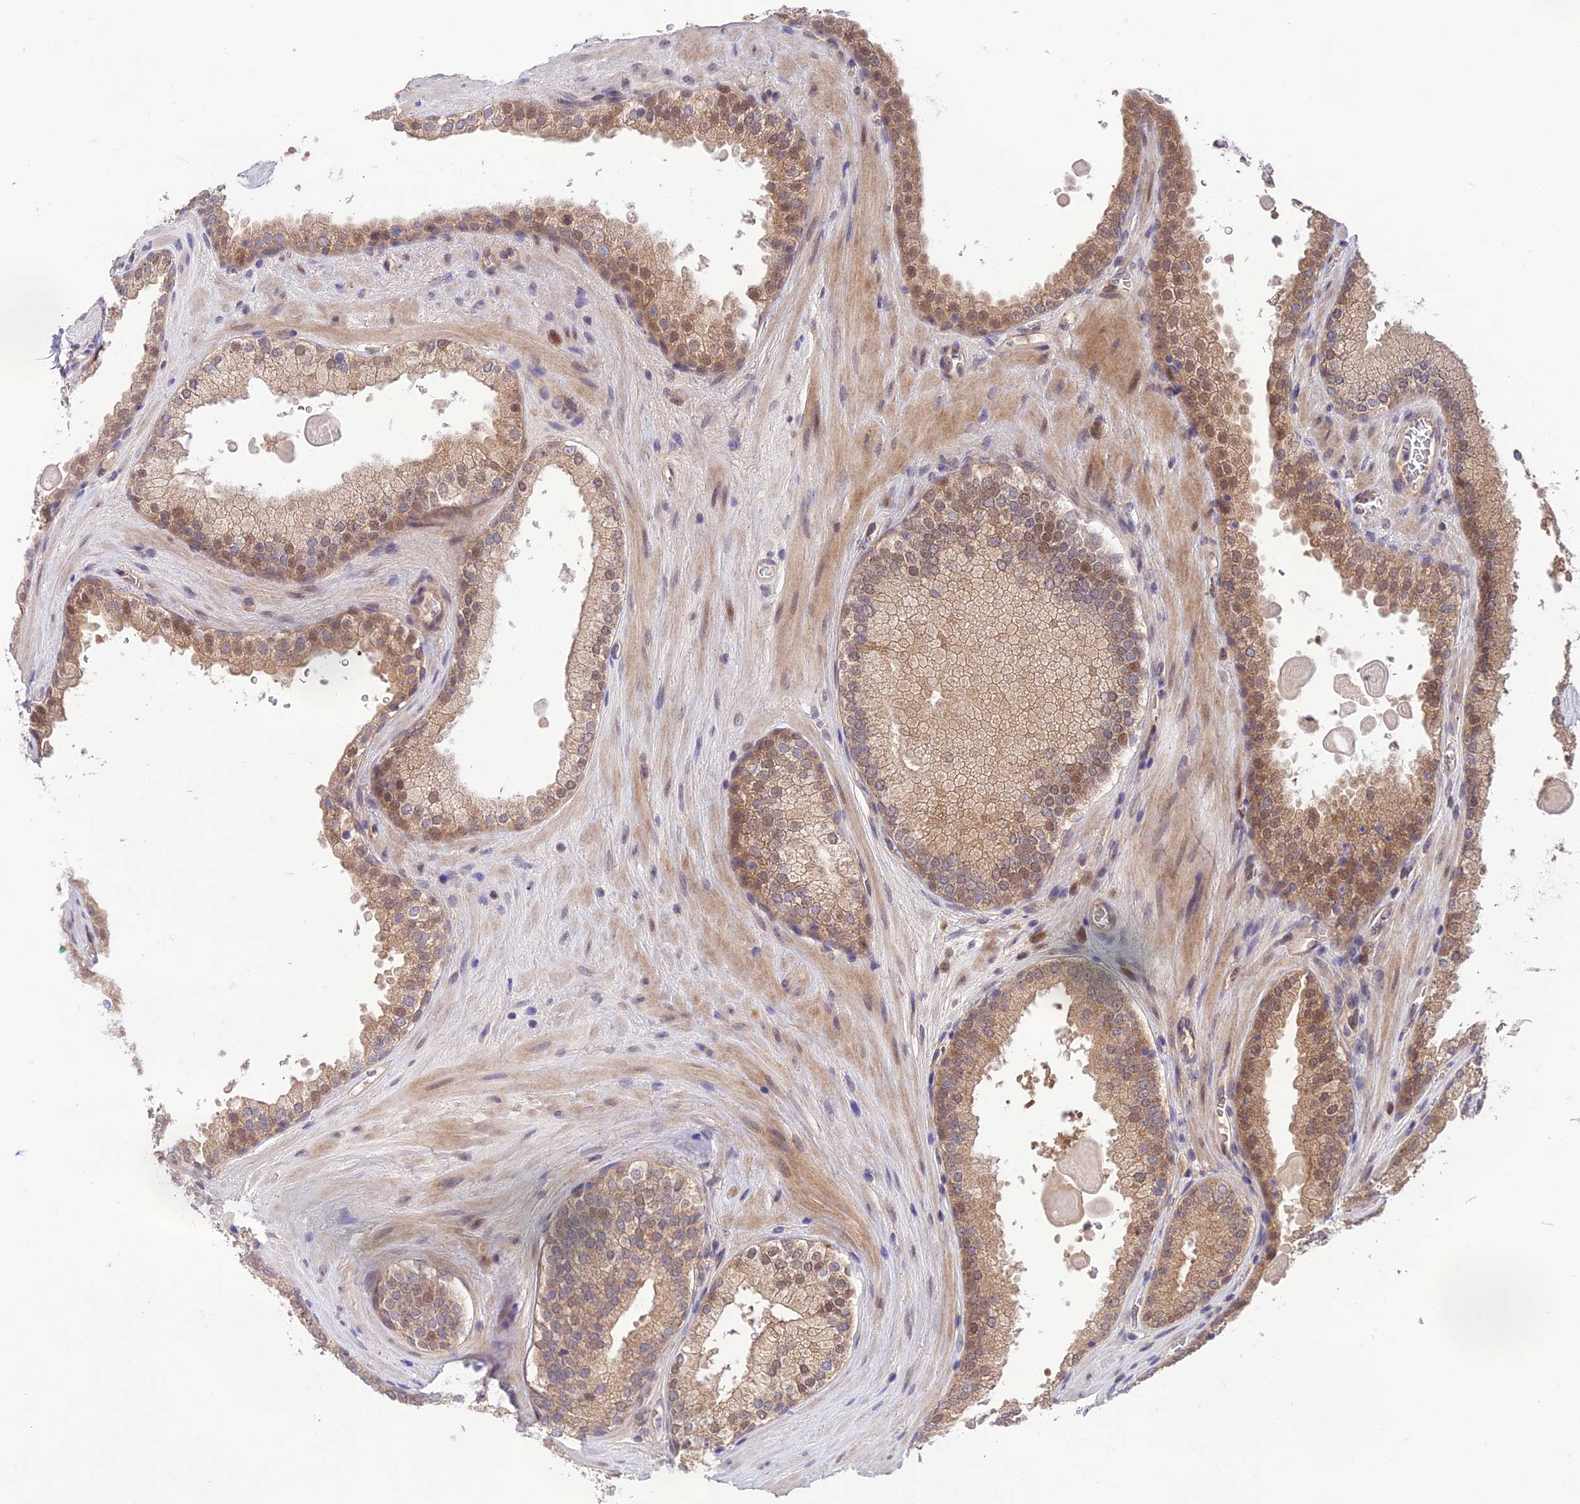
{"staining": {"intensity": "moderate", "quantity": ">75%", "location": "cytoplasmic/membranous,nuclear"}, "tissue": "prostate cancer", "cell_type": "Tumor cells", "image_type": "cancer", "snomed": [{"axis": "morphology", "description": "Adenocarcinoma, High grade"}, {"axis": "topography", "description": "Prostate"}], "caption": "An IHC micrograph of tumor tissue is shown. Protein staining in brown shows moderate cytoplasmic/membranous and nuclear positivity in prostate cancer within tumor cells.", "gene": "TRIM40", "patient": {"sex": "male", "age": 67}}